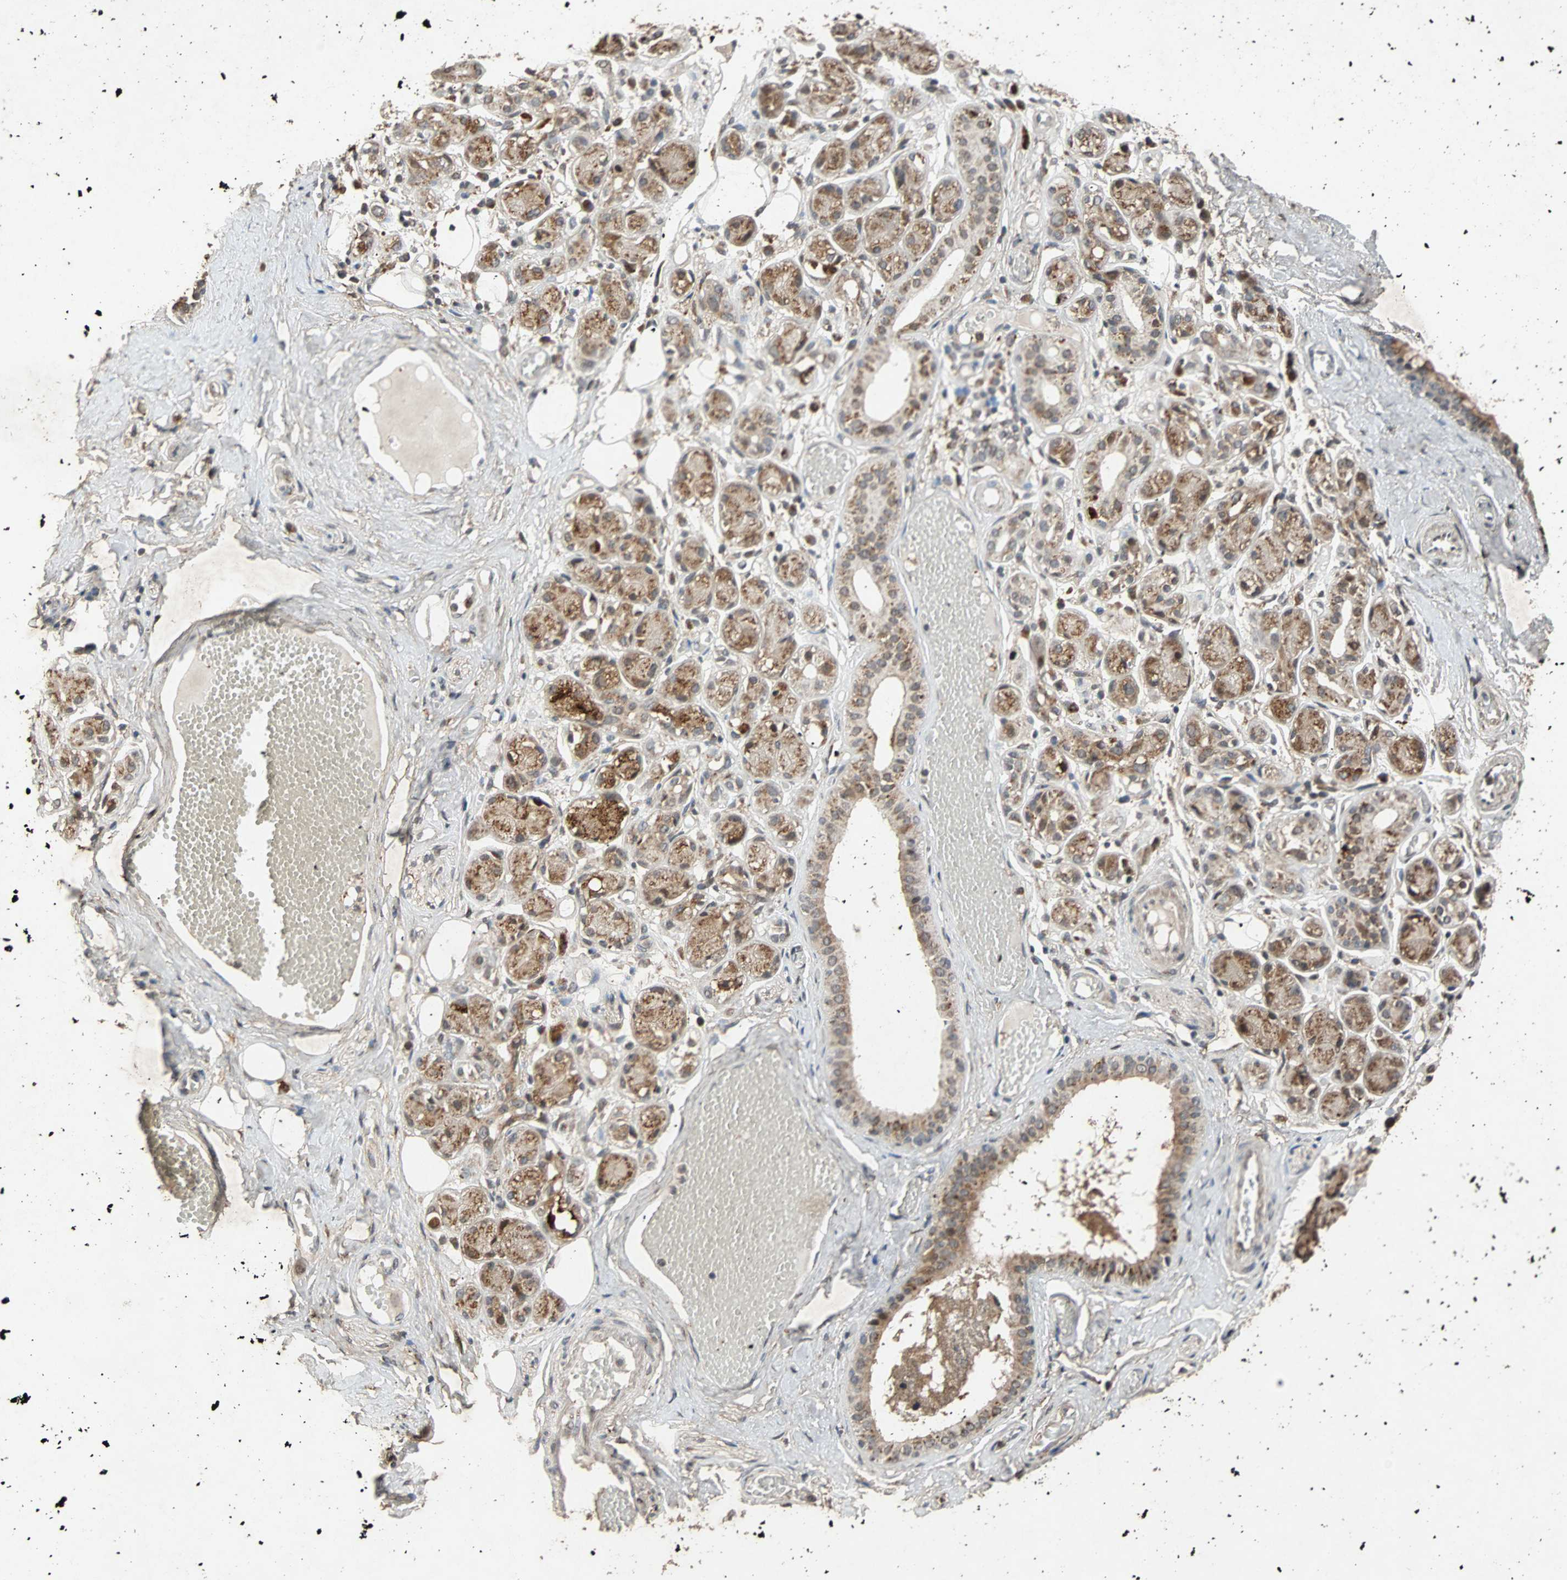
{"staining": {"intensity": "moderate", "quantity": ">75%", "location": "cytoplasmic/membranous"}, "tissue": "adipose tissue", "cell_type": "Adipocytes", "image_type": "normal", "snomed": [{"axis": "morphology", "description": "Normal tissue, NOS"}, {"axis": "morphology", "description": "Inflammation, NOS"}, {"axis": "topography", "description": "Vascular tissue"}, {"axis": "topography", "description": "Salivary gland"}], "caption": "High-magnification brightfield microscopy of benign adipose tissue stained with DAB (3,3'-diaminobenzidine) (brown) and counterstained with hematoxylin (blue). adipocytes exhibit moderate cytoplasmic/membranous expression is identified in approximately>75% of cells.", "gene": "USP31", "patient": {"sex": "female", "age": 75}}